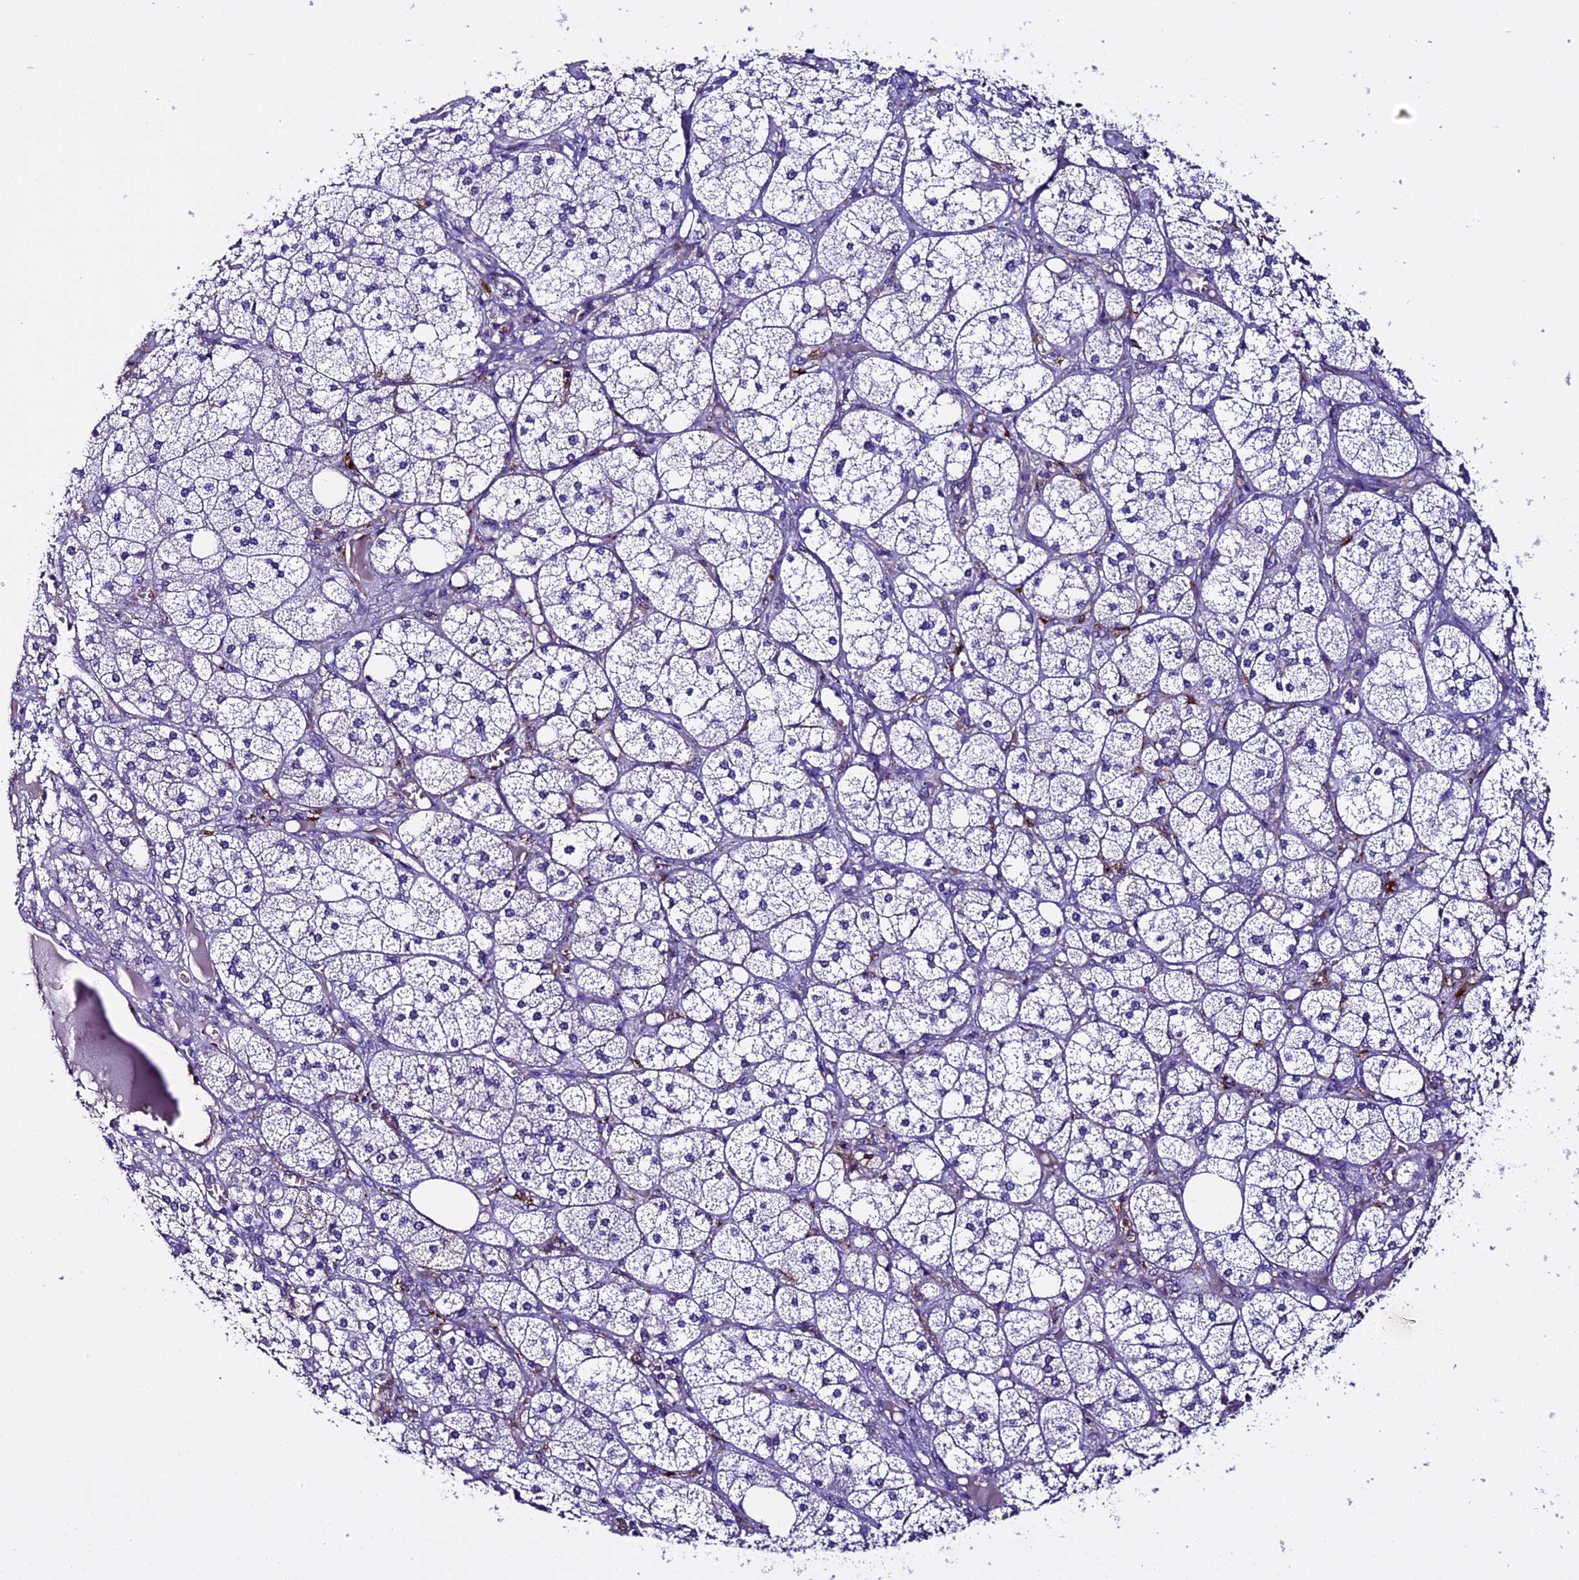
{"staining": {"intensity": "moderate", "quantity": "<25%", "location": "cytoplasmic/membranous"}, "tissue": "adrenal gland", "cell_type": "Glandular cells", "image_type": "normal", "snomed": [{"axis": "morphology", "description": "Normal tissue, NOS"}, {"axis": "topography", "description": "Adrenal gland"}], "caption": "IHC of benign adrenal gland exhibits low levels of moderate cytoplasmic/membranous expression in about <25% of glandular cells. The staining is performed using DAB brown chromogen to label protein expression. The nuclei are counter-stained blue using hematoxylin.", "gene": "NOD2", "patient": {"sex": "female", "age": 61}}